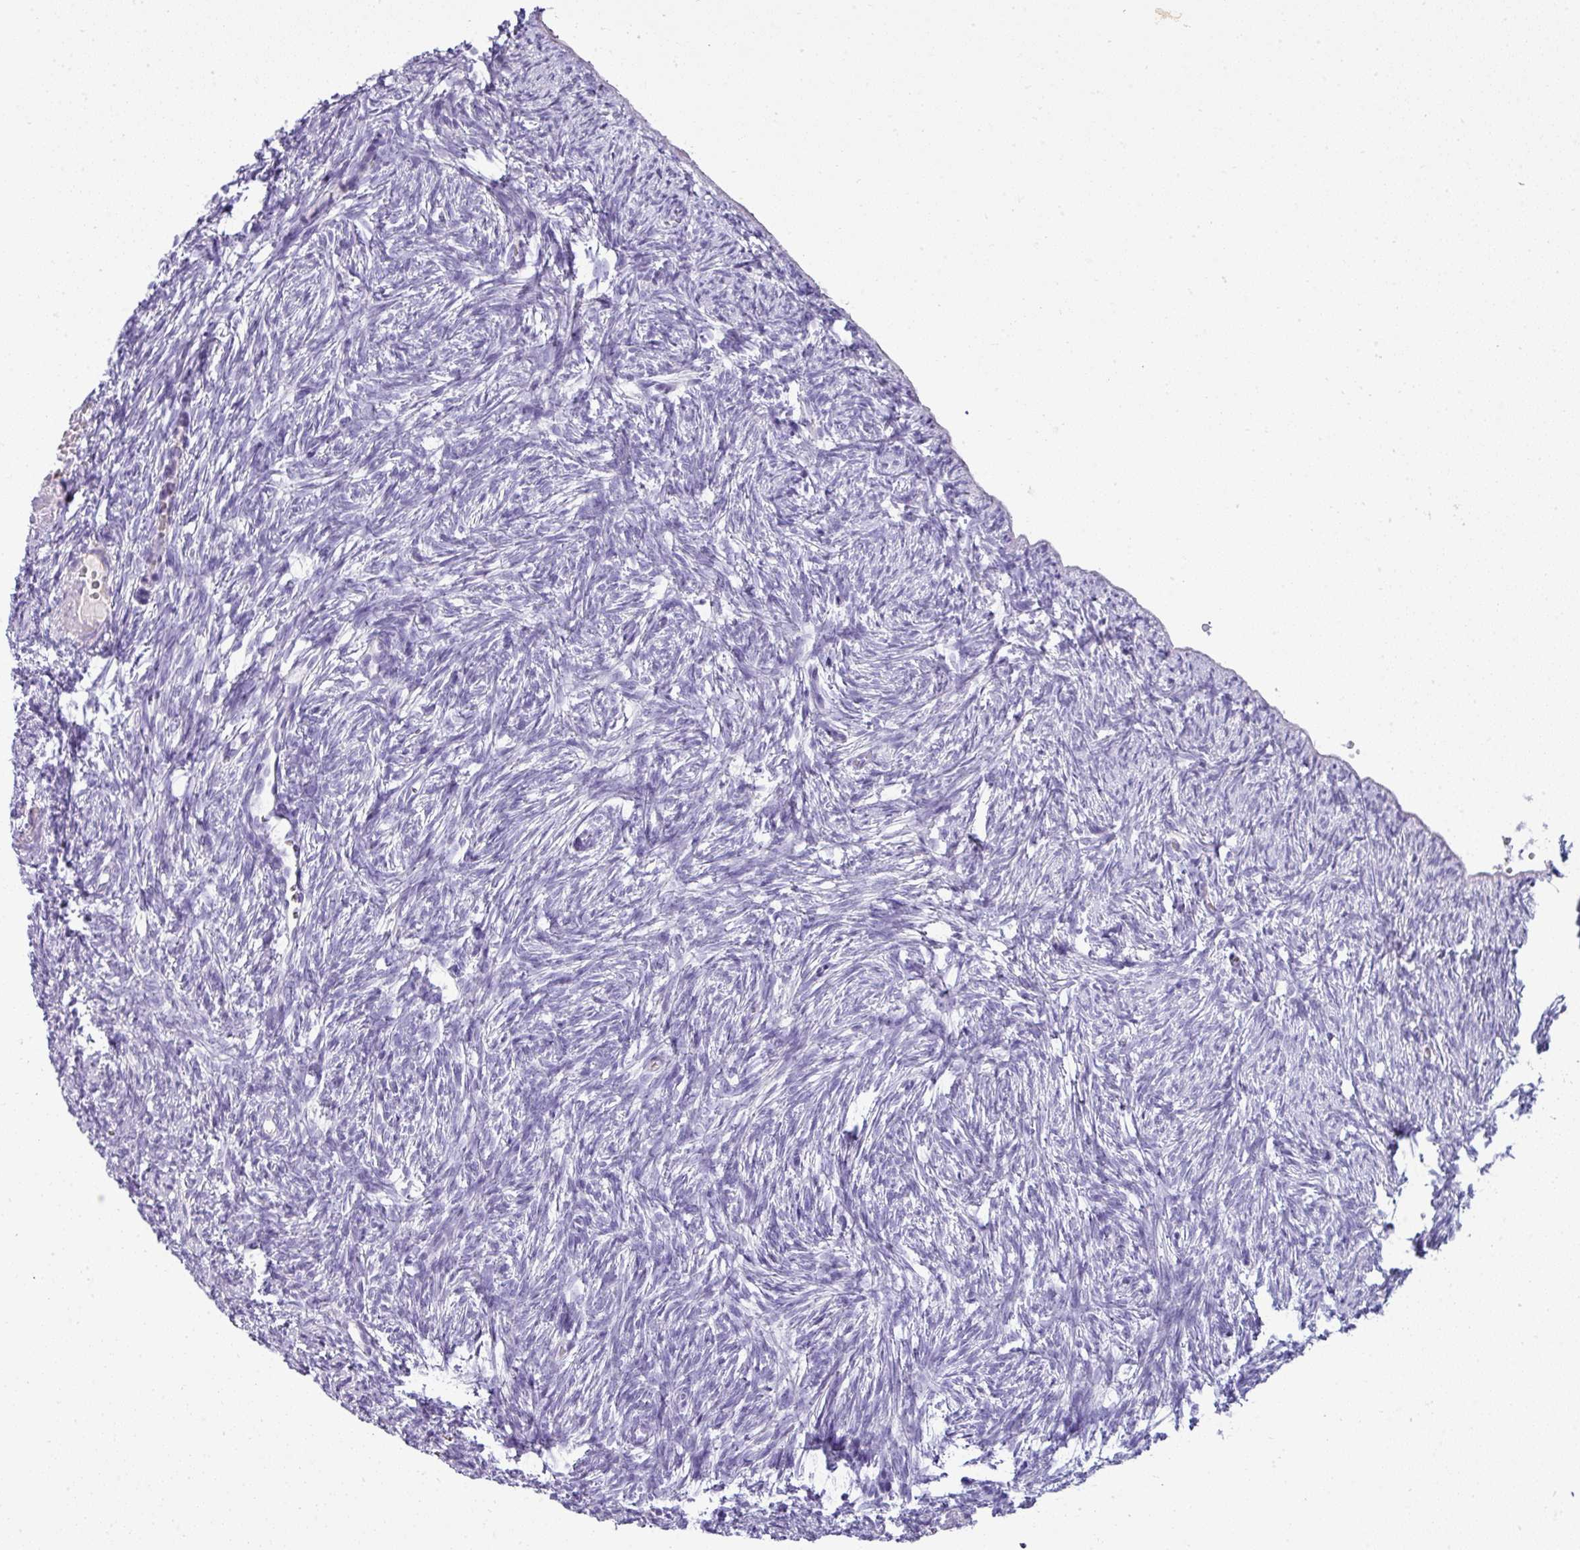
{"staining": {"intensity": "negative", "quantity": "none", "location": "none"}, "tissue": "ovary", "cell_type": "Follicle cells", "image_type": "normal", "snomed": [{"axis": "morphology", "description": "Normal tissue, NOS"}, {"axis": "topography", "description": "Ovary"}], "caption": "Immunohistochemistry histopathology image of unremarkable ovary: human ovary stained with DAB (3,3'-diaminobenzidine) displays no significant protein staining in follicle cells. The staining was performed using DAB to visualize the protein expression in brown, while the nuclei were stained in blue with hematoxylin (Magnification: 20x).", "gene": "VCX2", "patient": {"sex": "female", "age": 51}}